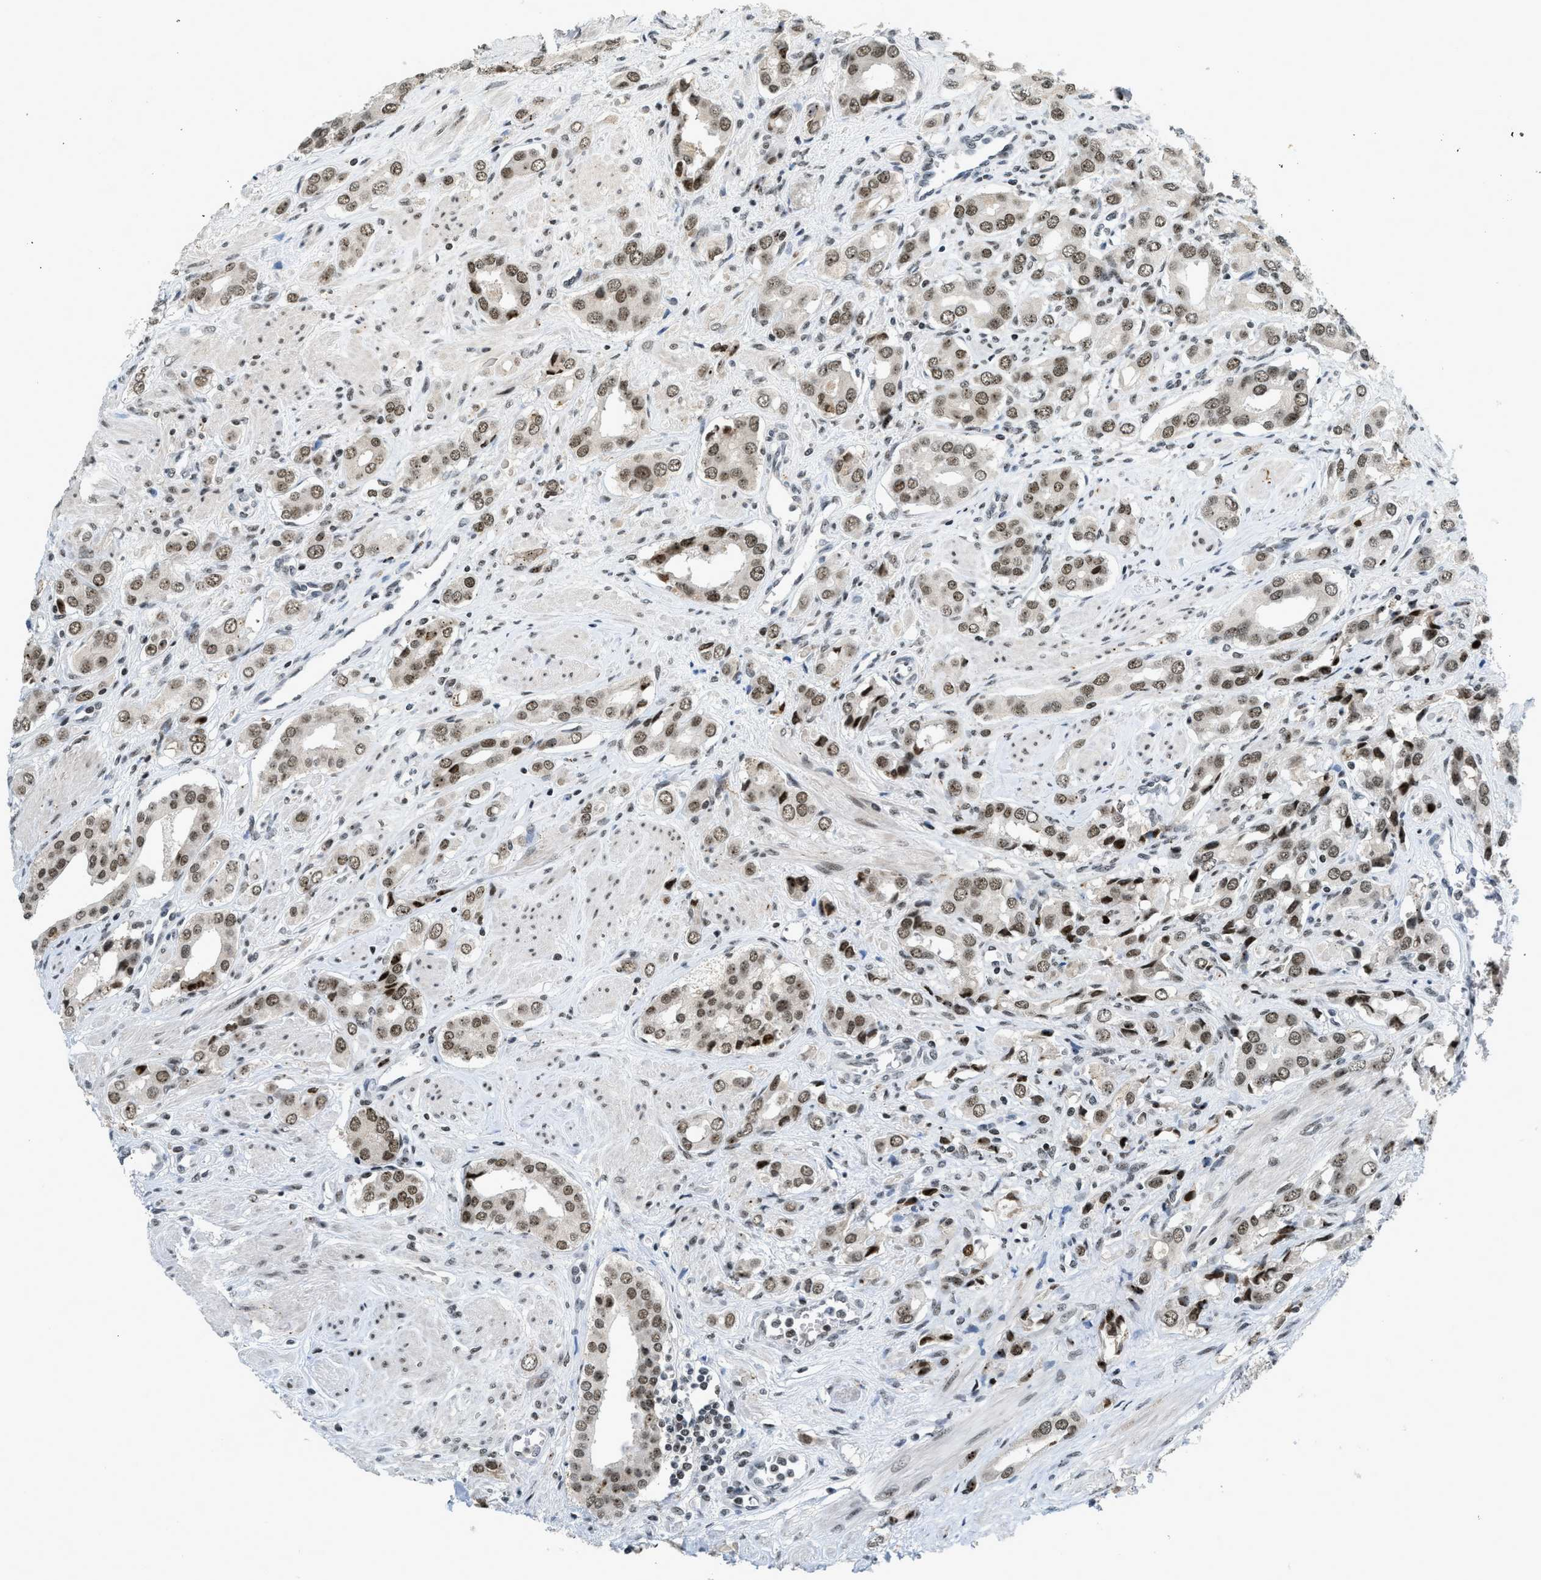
{"staining": {"intensity": "moderate", "quantity": ">75%", "location": "nuclear"}, "tissue": "prostate cancer", "cell_type": "Tumor cells", "image_type": "cancer", "snomed": [{"axis": "morphology", "description": "Adenocarcinoma, High grade"}, {"axis": "topography", "description": "Prostate"}], "caption": "The immunohistochemical stain highlights moderate nuclear expression in tumor cells of prostate cancer (high-grade adenocarcinoma) tissue. The protein is stained brown, and the nuclei are stained in blue (DAB IHC with brightfield microscopy, high magnification).", "gene": "URB1", "patient": {"sex": "male", "age": 52}}